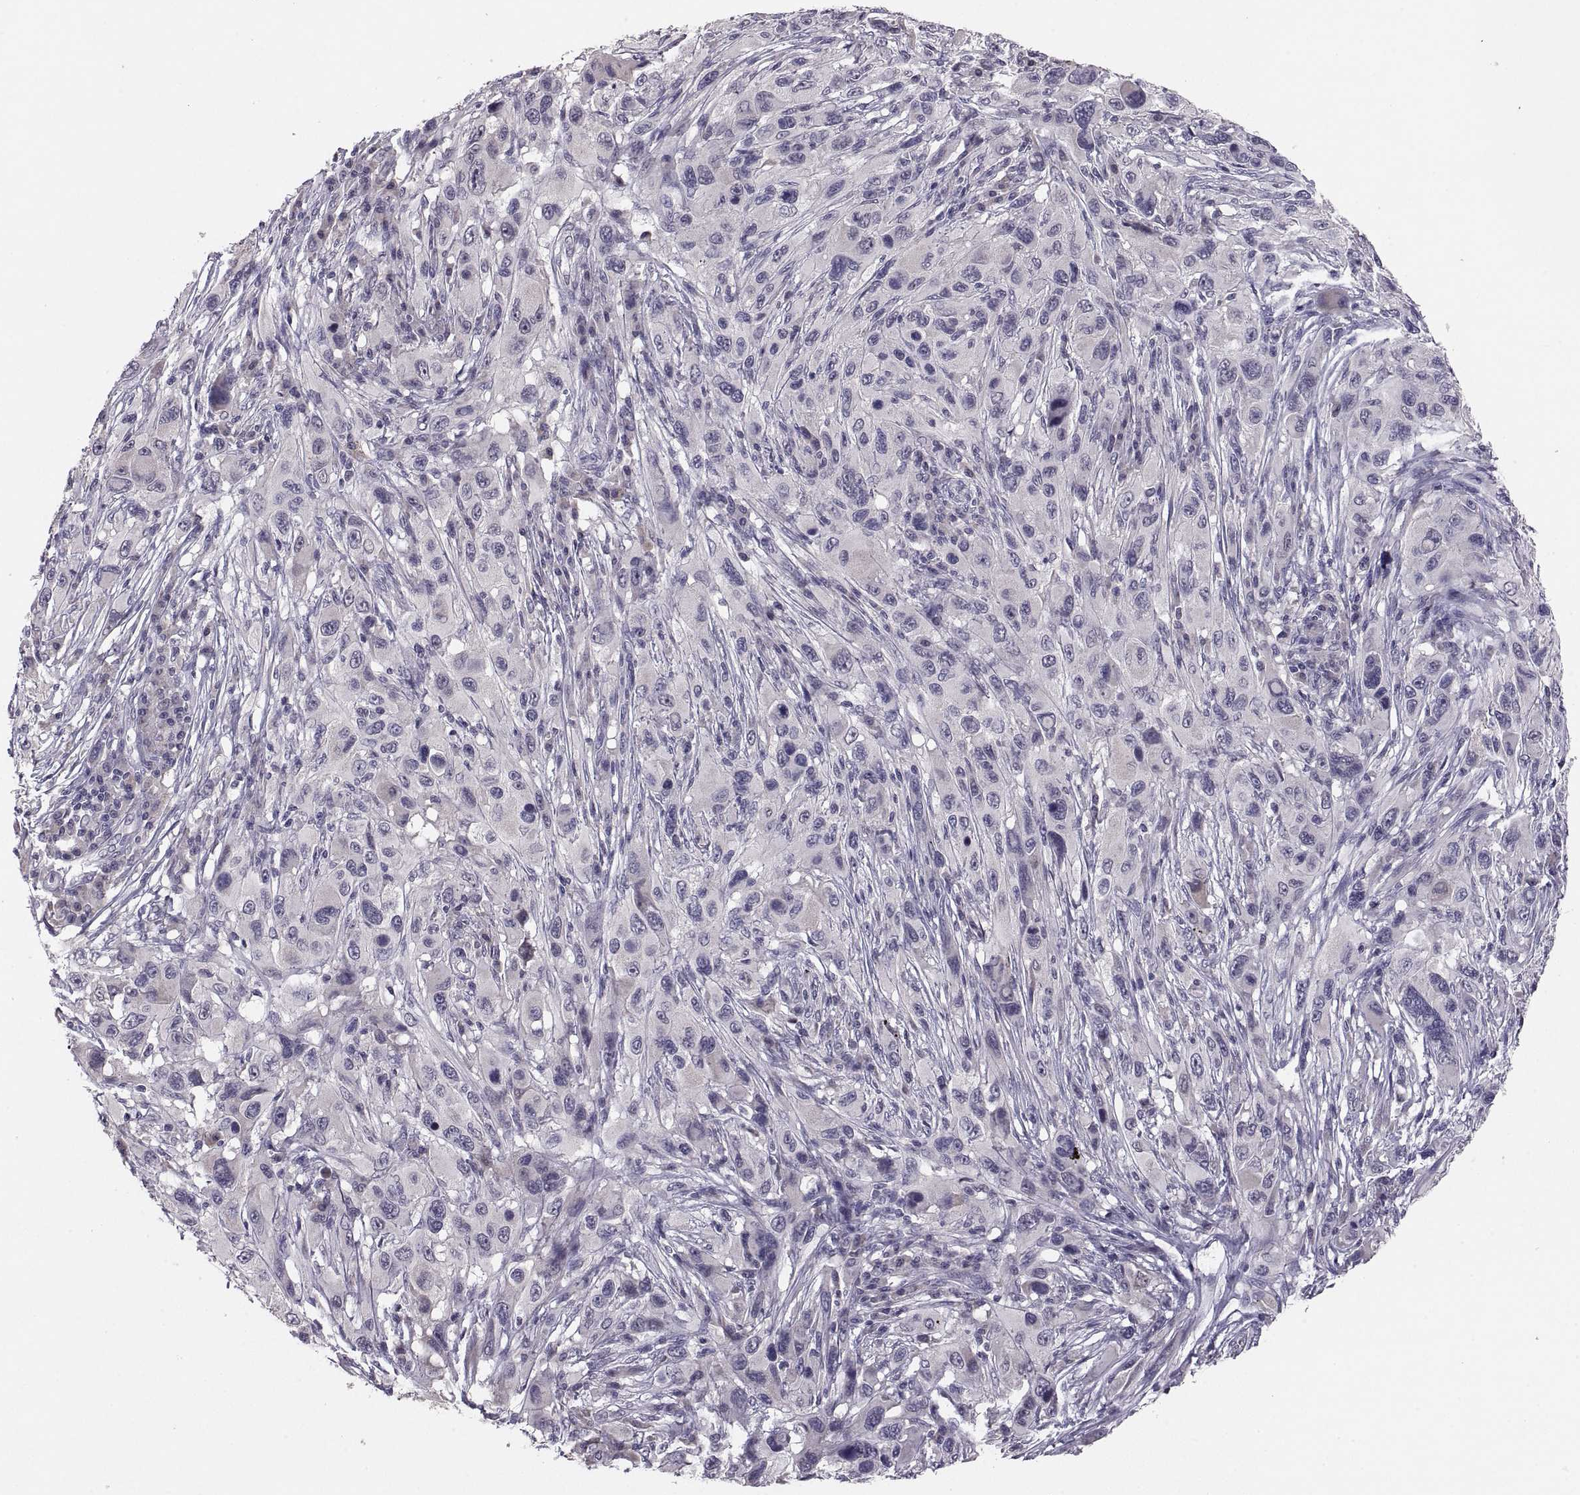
{"staining": {"intensity": "negative", "quantity": "none", "location": "none"}, "tissue": "melanoma", "cell_type": "Tumor cells", "image_type": "cancer", "snomed": [{"axis": "morphology", "description": "Malignant melanoma, NOS"}, {"axis": "topography", "description": "Skin"}], "caption": "Tumor cells show no significant positivity in melanoma.", "gene": "PAX2", "patient": {"sex": "male", "age": 53}}